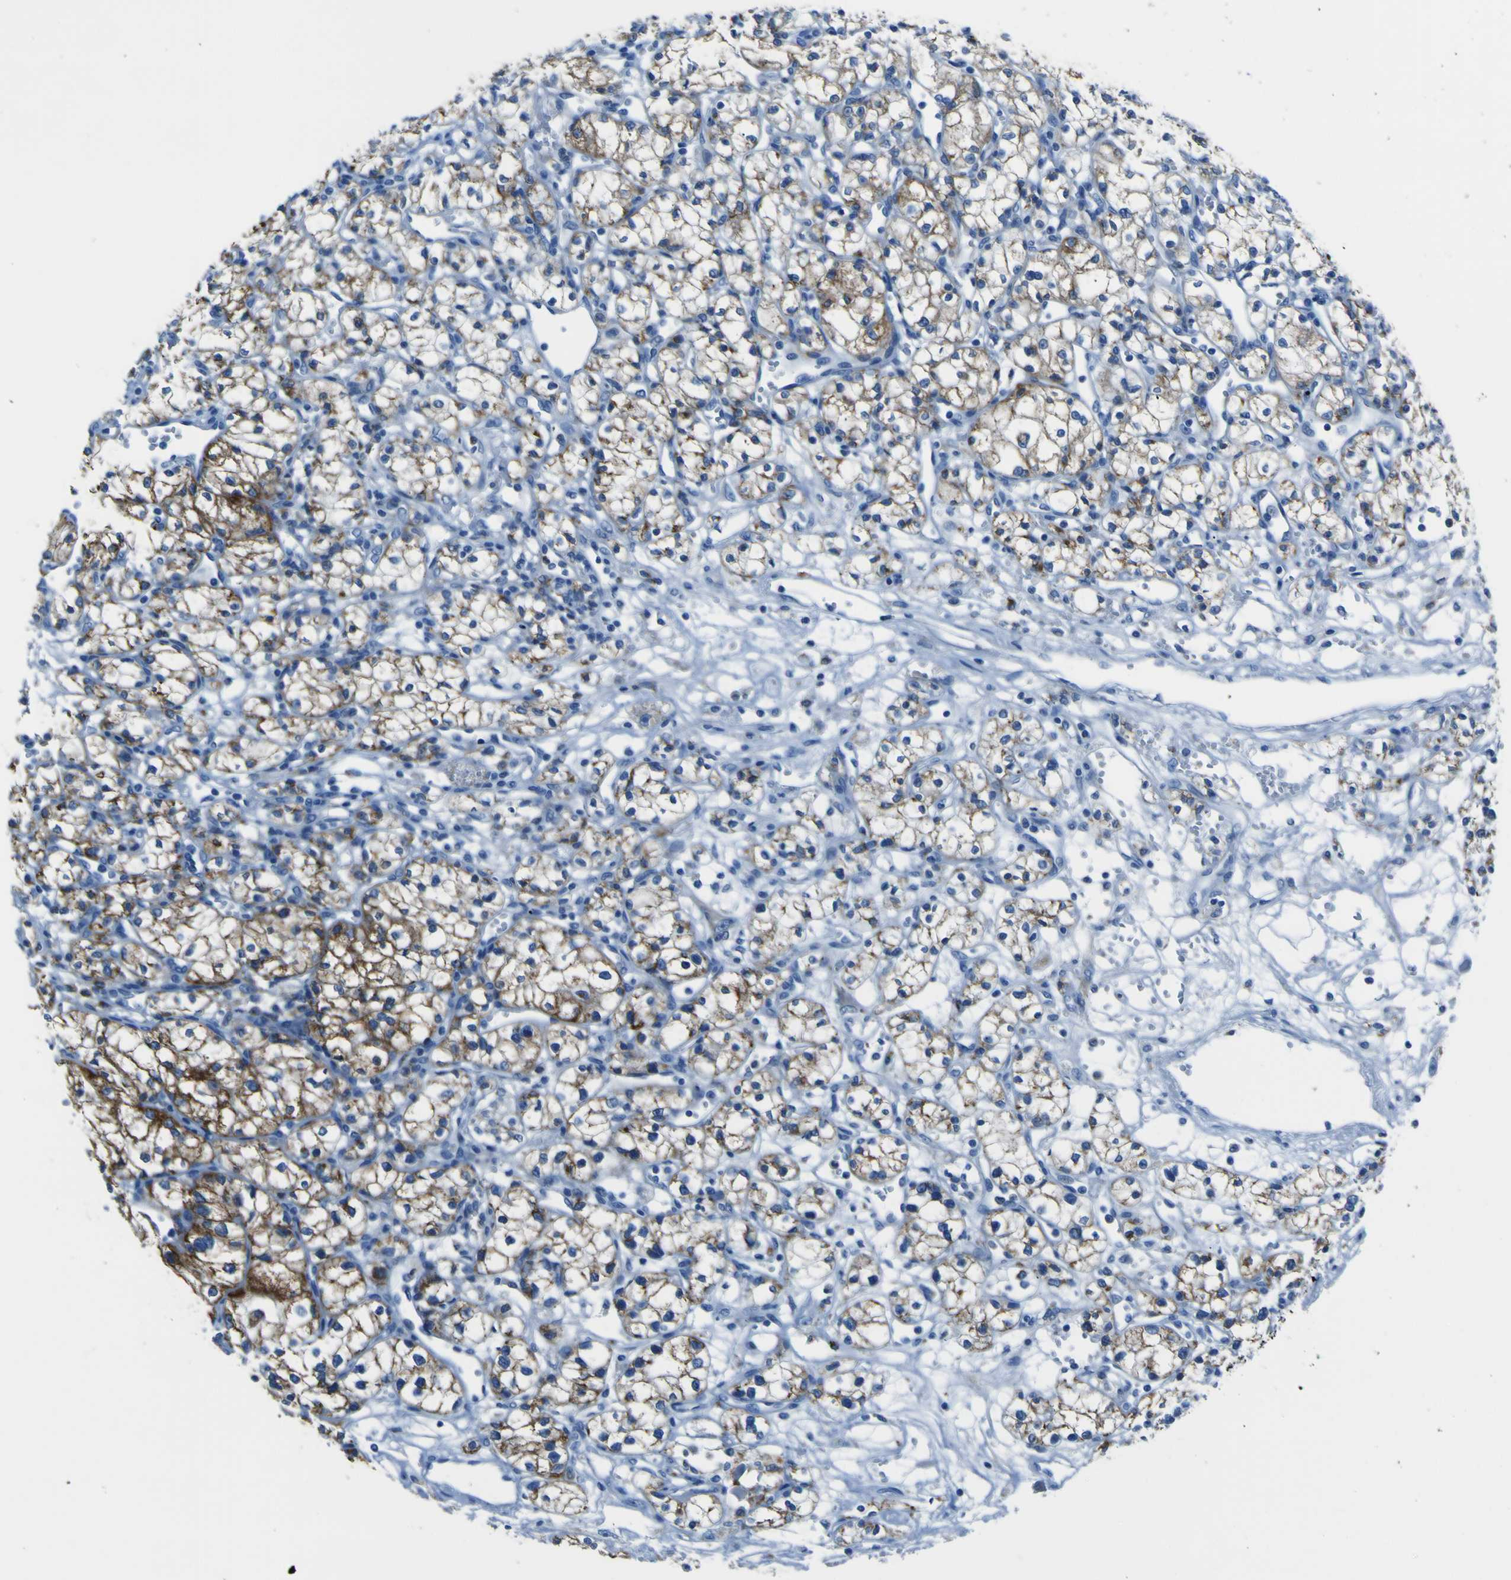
{"staining": {"intensity": "moderate", "quantity": ">75%", "location": "cytoplasmic/membranous"}, "tissue": "renal cancer", "cell_type": "Tumor cells", "image_type": "cancer", "snomed": [{"axis": "morphology", "description": "Normal tissue, NOS"}, {"axis": "morphology", "description": "Adenocarcinoma, NOS"}, {"axis": "topography", "description": "Kidney"}], "caption": "Immunohistochemical staining of renal adenocarcinoma exhibits moderate cytoplasmic/membranous protein expression in about >75% of tumor cells. (DAB = brown stain, brightfield microscopy at high magnification).", "gene": "ACSL1", "patient": {"sex": "male", "age": 59}}